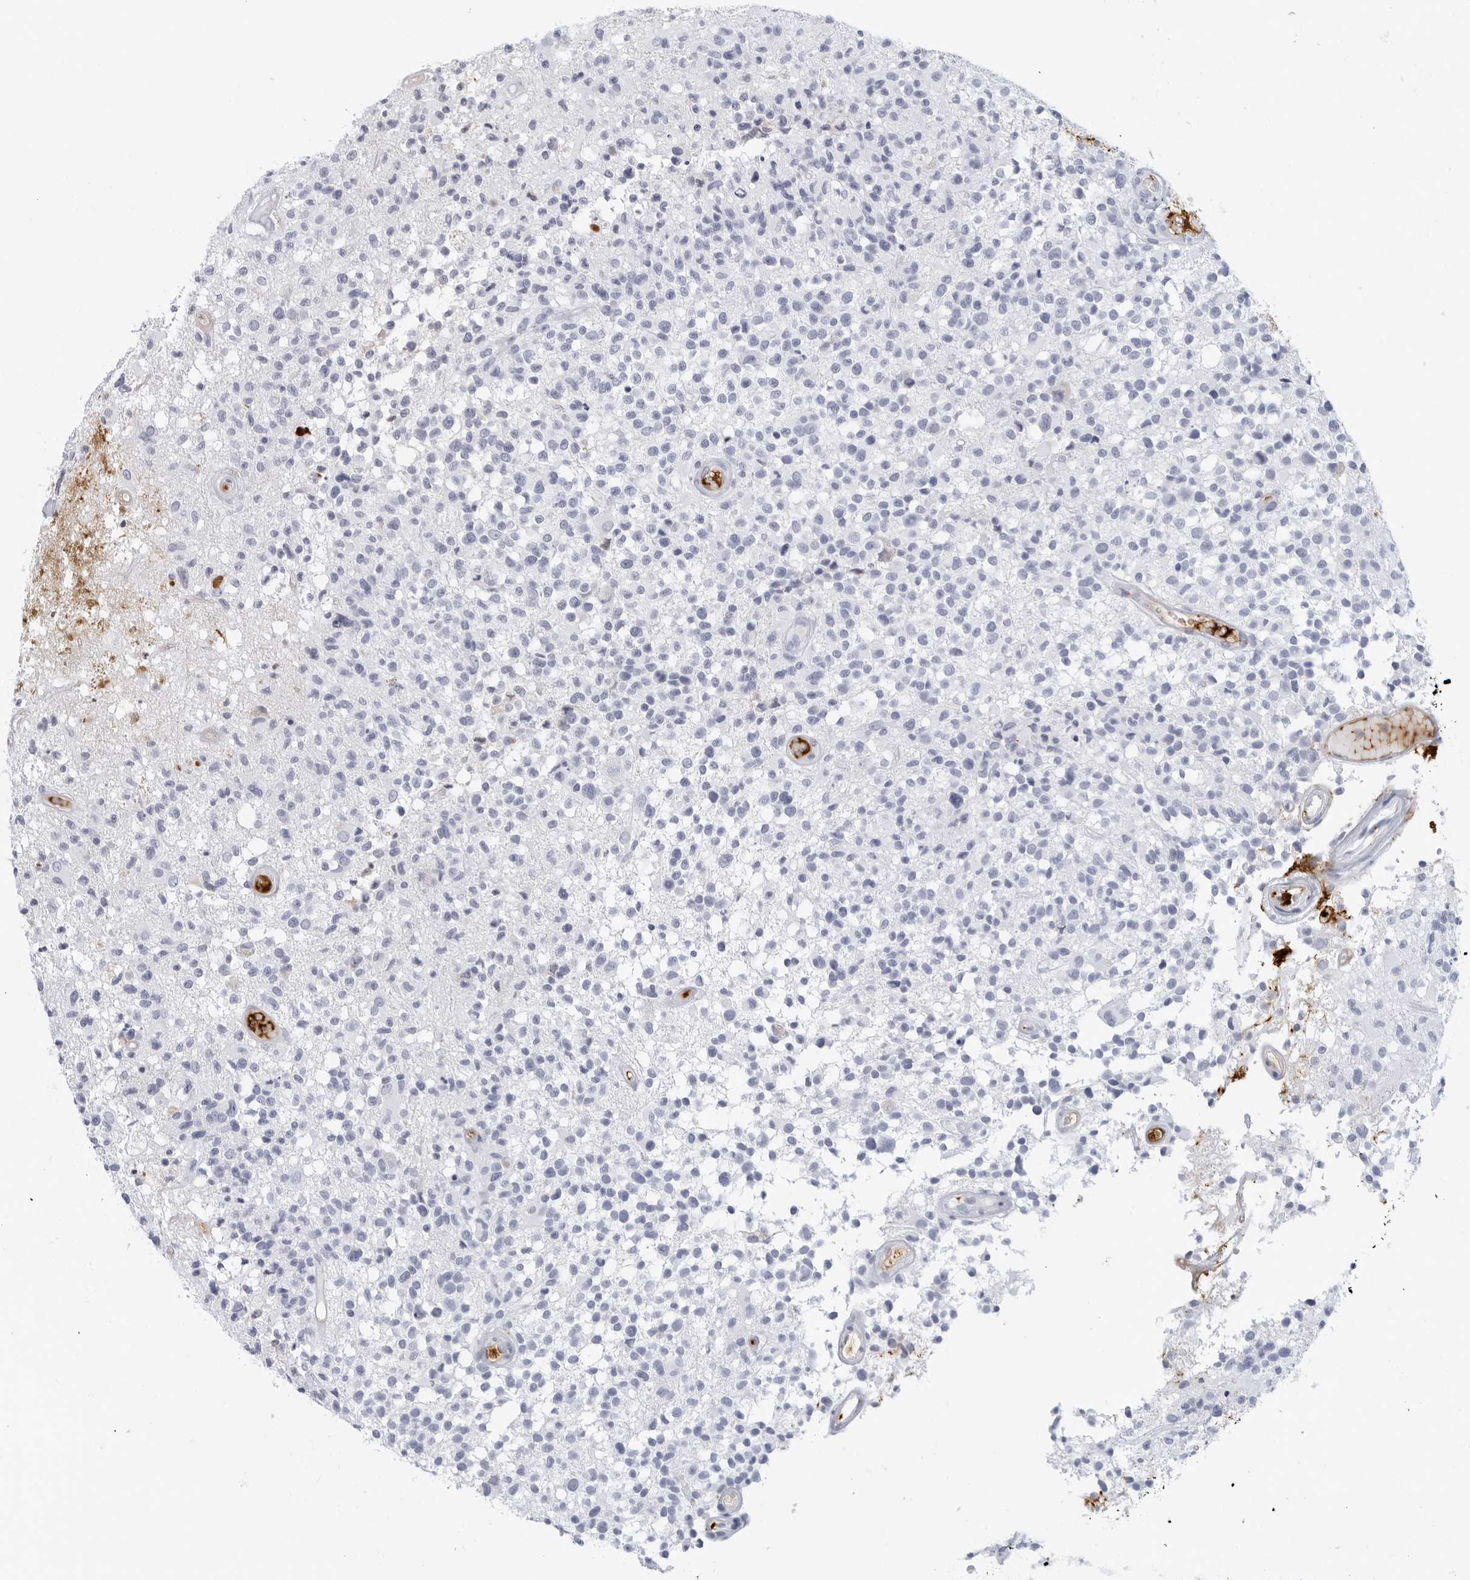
{"staining": {"intensity": "negative", "quantity": "none", "location": "none"}, "tissue": "glioma", "cell_type": "Tumor cells", "image_type": "cancer", "snomed": [{"axis": "morphology", "description": "Glioma, malignant, High grade"}, {"axis": "morphology", "description": "Glioblastoma, NOS"}, {"axis": "topography", "description": "Brain"}], "caption": "Immunohistochemistry image of neoplastic tissue: glioblastoma stained with DAB displays no significant protein expression in tumor cells.", "gene": "FGG", "patient": {"sex": "male", "age": 60}}